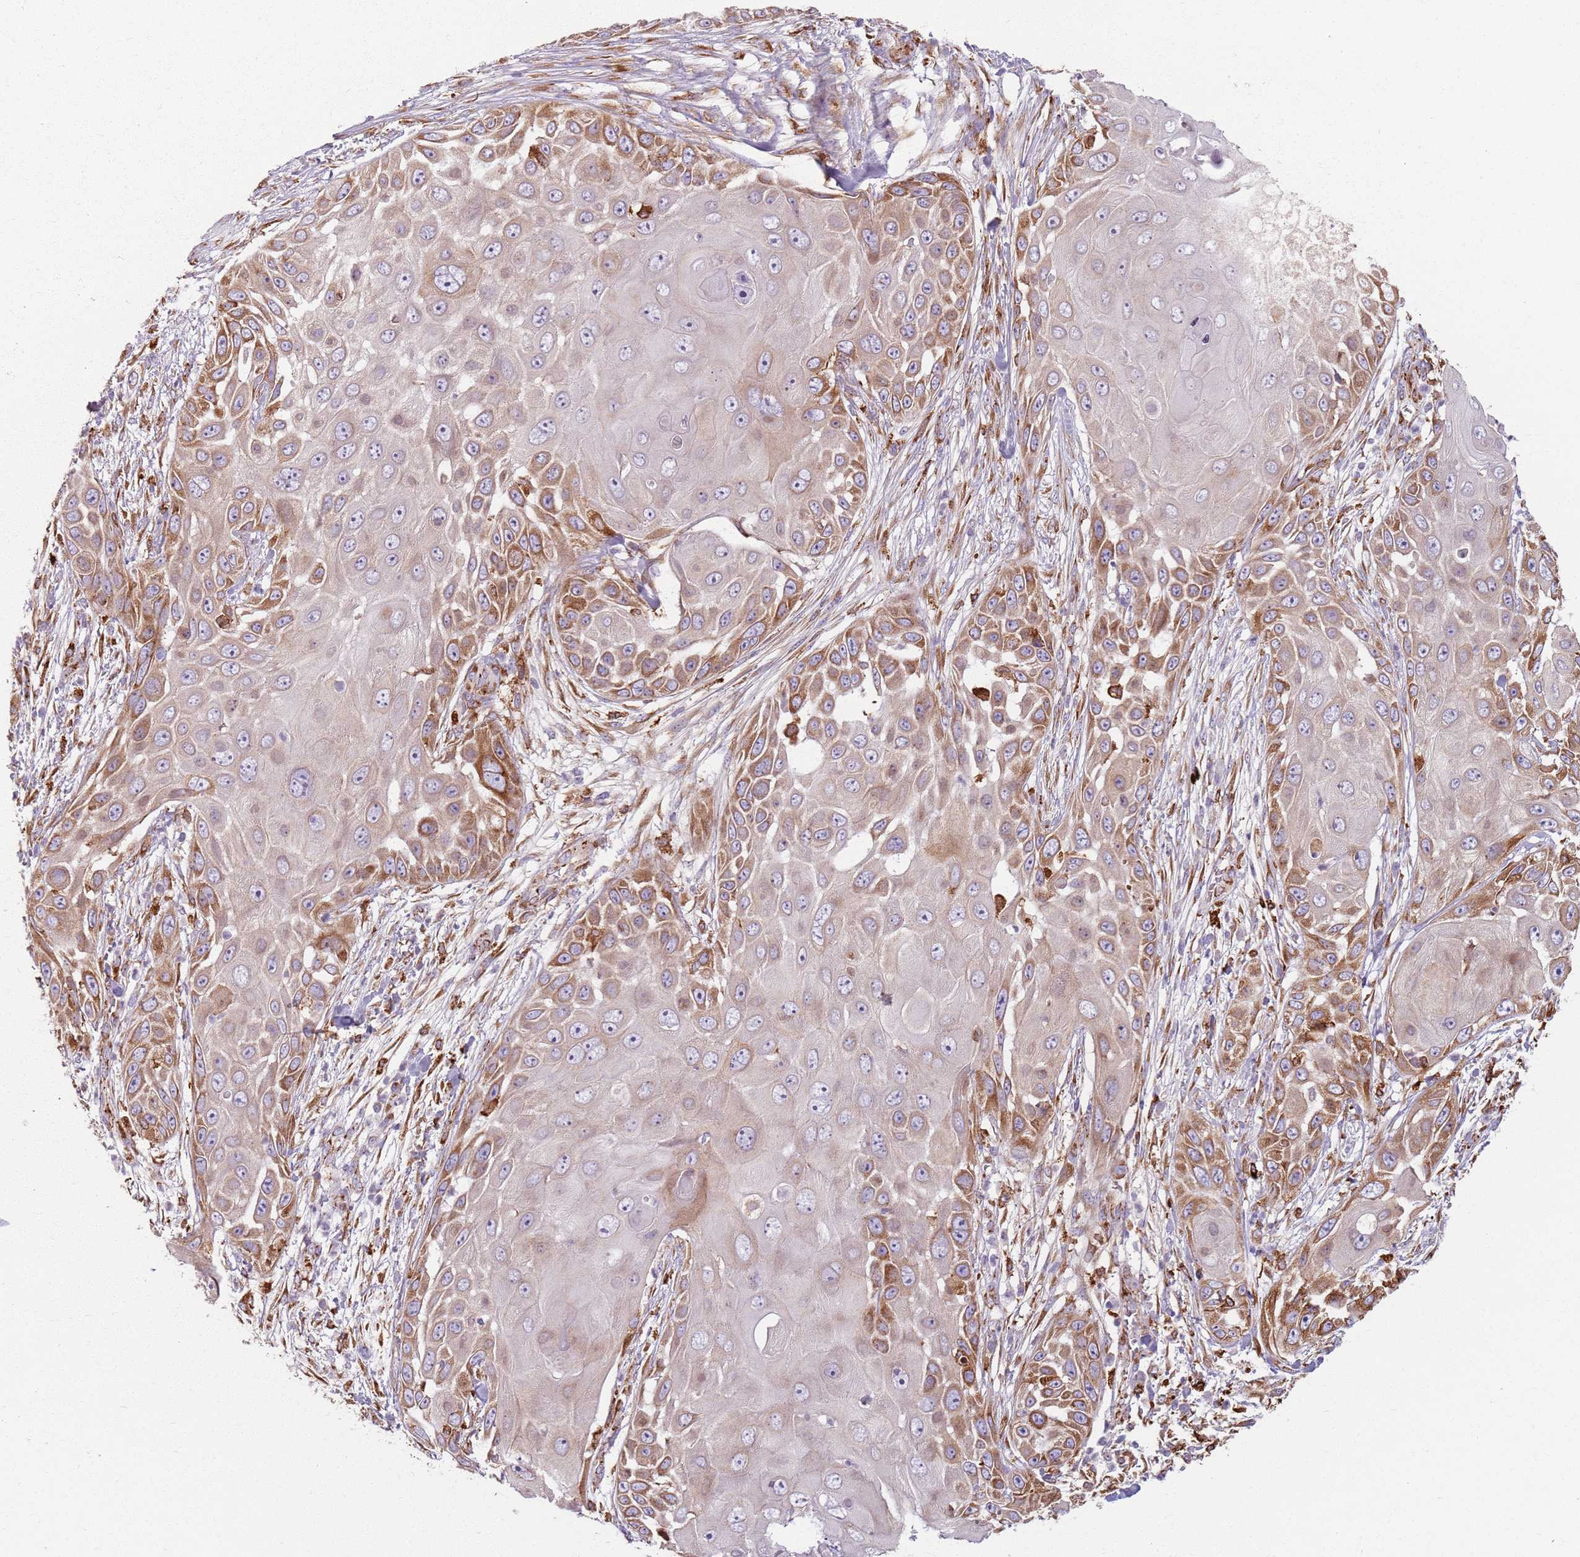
{"staining": {"intensity": "moderate", "quantity": ">75%", "location": "cytoplasmic/membranous"}, "tissue": "skin cancer", "cell_type": "Tumor cells", "image_type": "cancer", "snomed": [{"axis": "morphology", "description": "Squamous cell carcinoma, NOS"}, {"axis": "topography", "description": "Skin"}], "caption": "This photomicrograph exhibits skin squamous cell carcinoma stained with IHC to label a protein in brown. The cytoplasmic/membranous of tumor cells show moderate positivity for the protein. Nuclei are counter-stained blue.", "gene": "COLGALT1", "patient": {"sex": "female", "age": 44}}